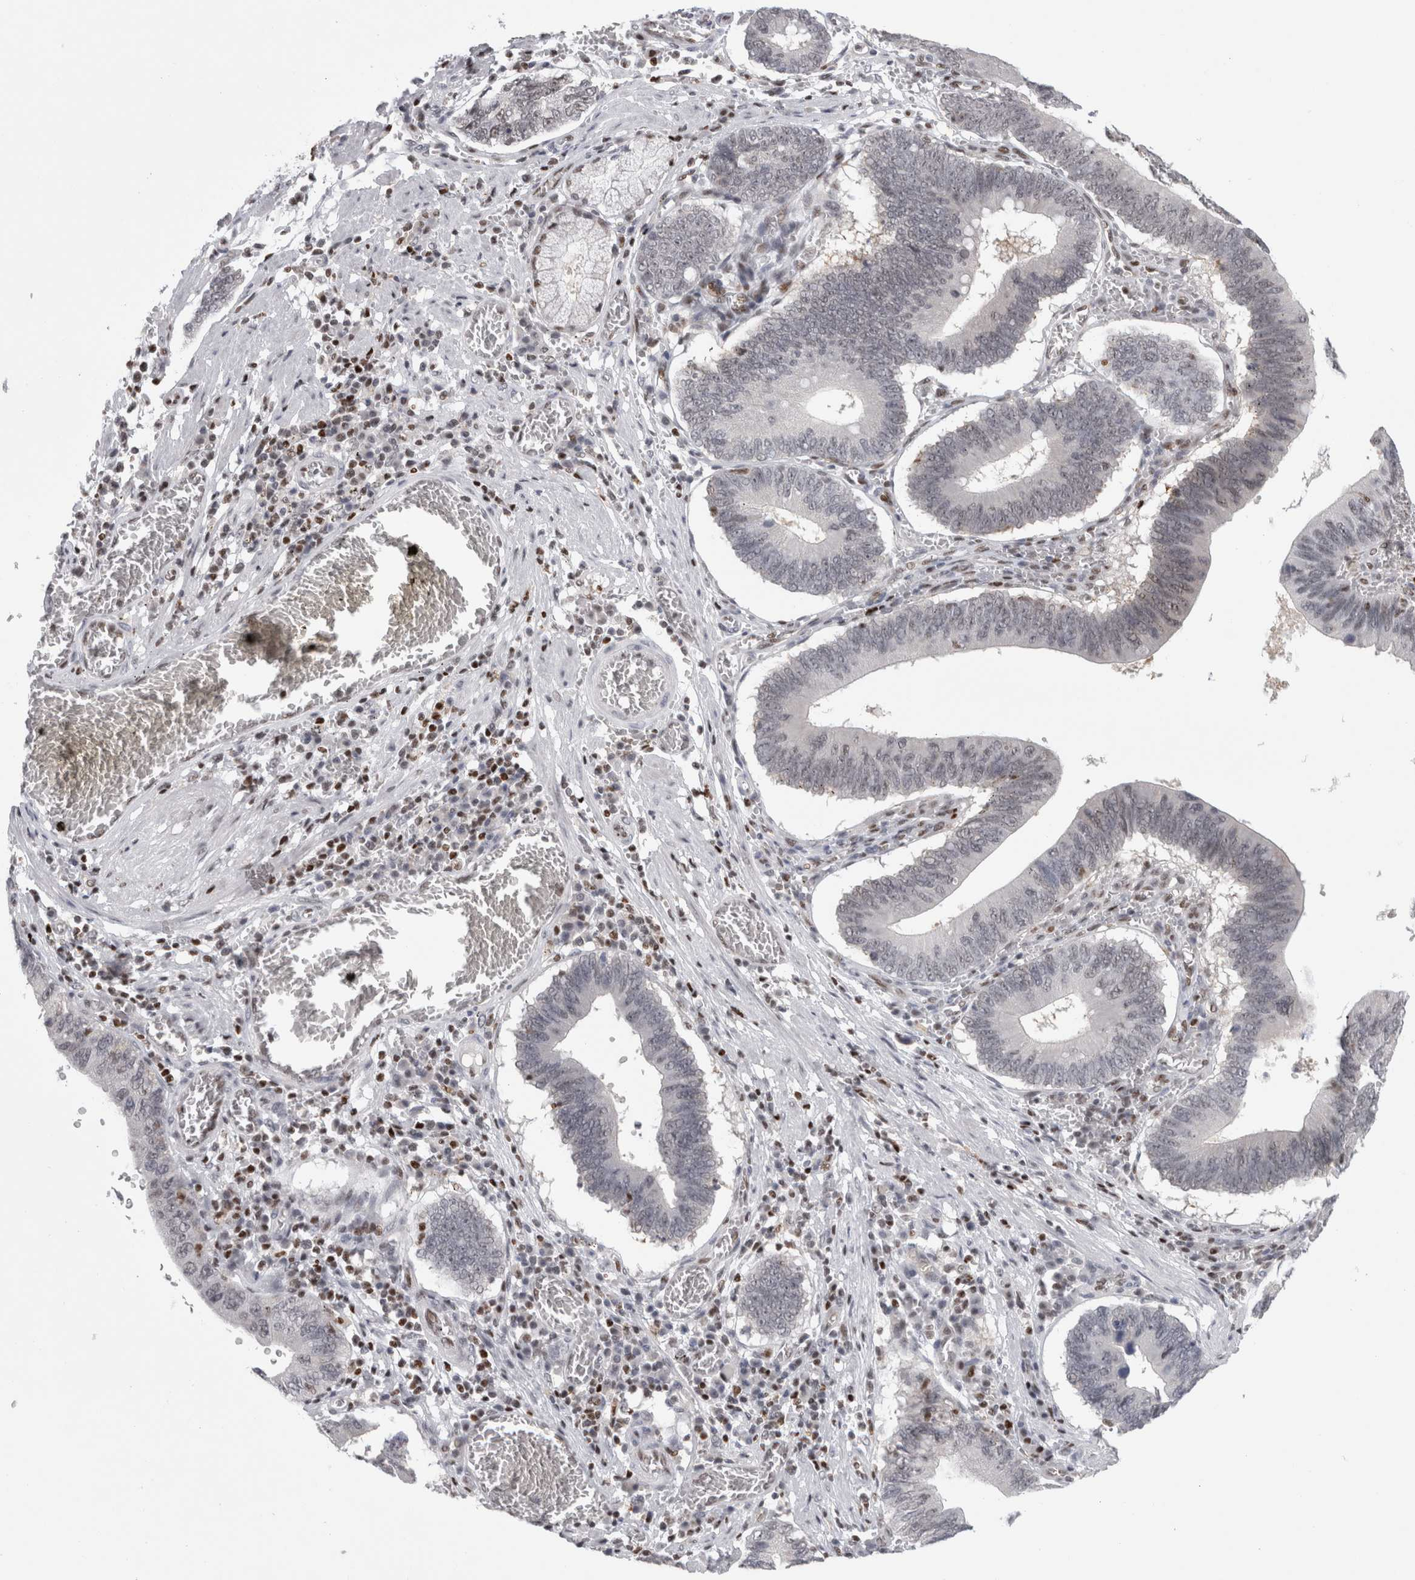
{"staining": {"intensity": "weak", "quantity": "<25%", "location": "nuclear"}, "tissue": "stomach cancer", "cell_type": "Tumor cells", "image_type": "cancer", "snomed": [{"axis": "morphology", "description": "Adenocarcinoma, NOS"}, {"axis": "topography", "description": "Stomach"}, {"axis": "topography", "description": "Gastric cardia"}], "caption": "The immunohistochemistry (IHC) photomicrograph has no significant positivity in tumor cells of stomach cancer tissue.", "gene": "SRARP", "patient": {"sex": "male", "age": 59}}